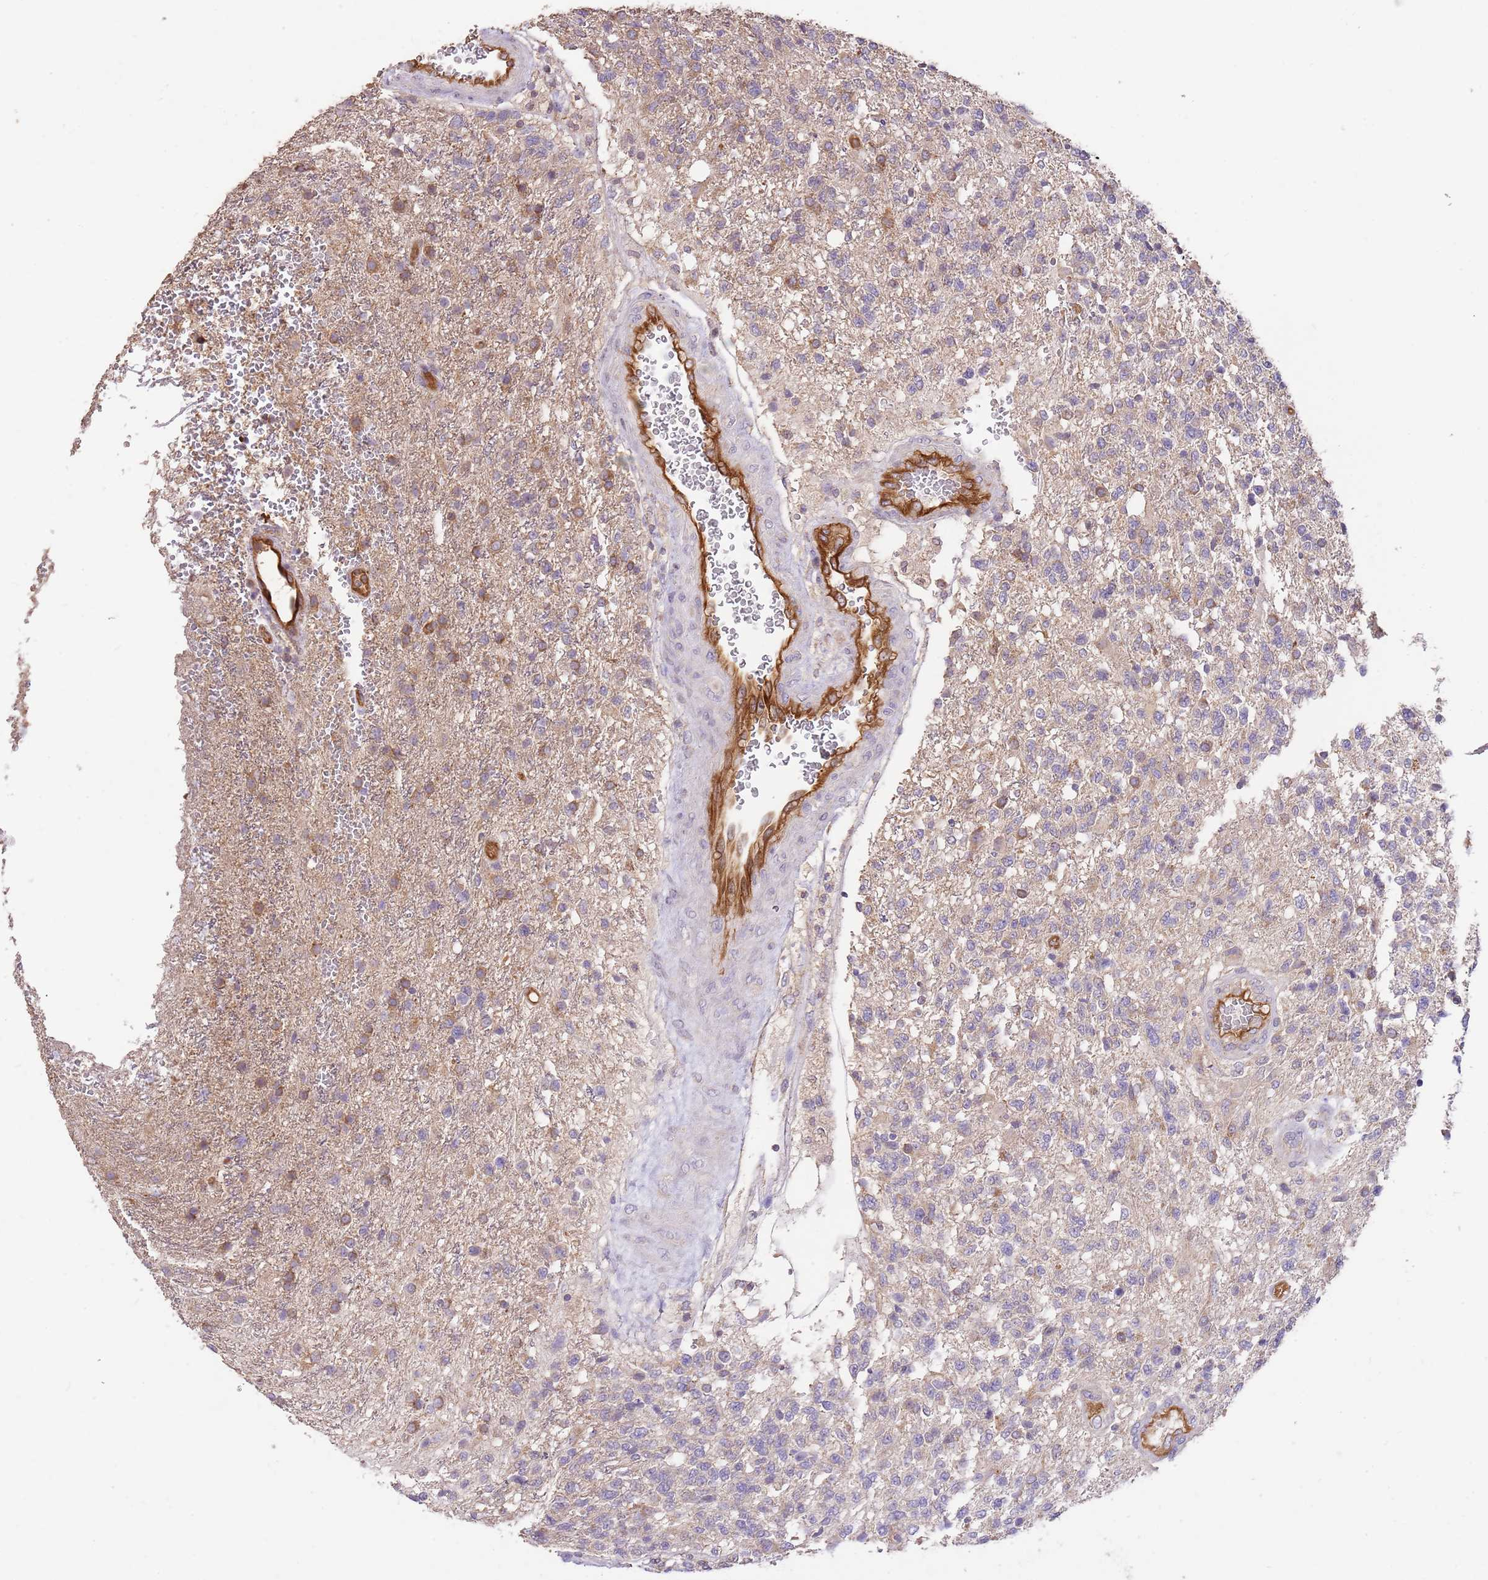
{"staining": {"intensity": "moderate", "quantity": "<25%", "location": "cytoplasmic/membranous"}, "tissue": "glioma", "cell_type": "Tumor cells", "image_type": "cancer", "snomed": [{"axis": "morphology", "description": "Glioma, malignant, High grade"}, {"axis": "topography", "description": "Brain"}], "caption": "Protein expression analysis of glioma reveals moderate cytoplasmic/membranous expression in about <25% of tumor cells. The protein is shown in brown color, while the nuclei are stained blue.", "gene": "DOCK9", "patient": {"sex": "male", "age": 56}}